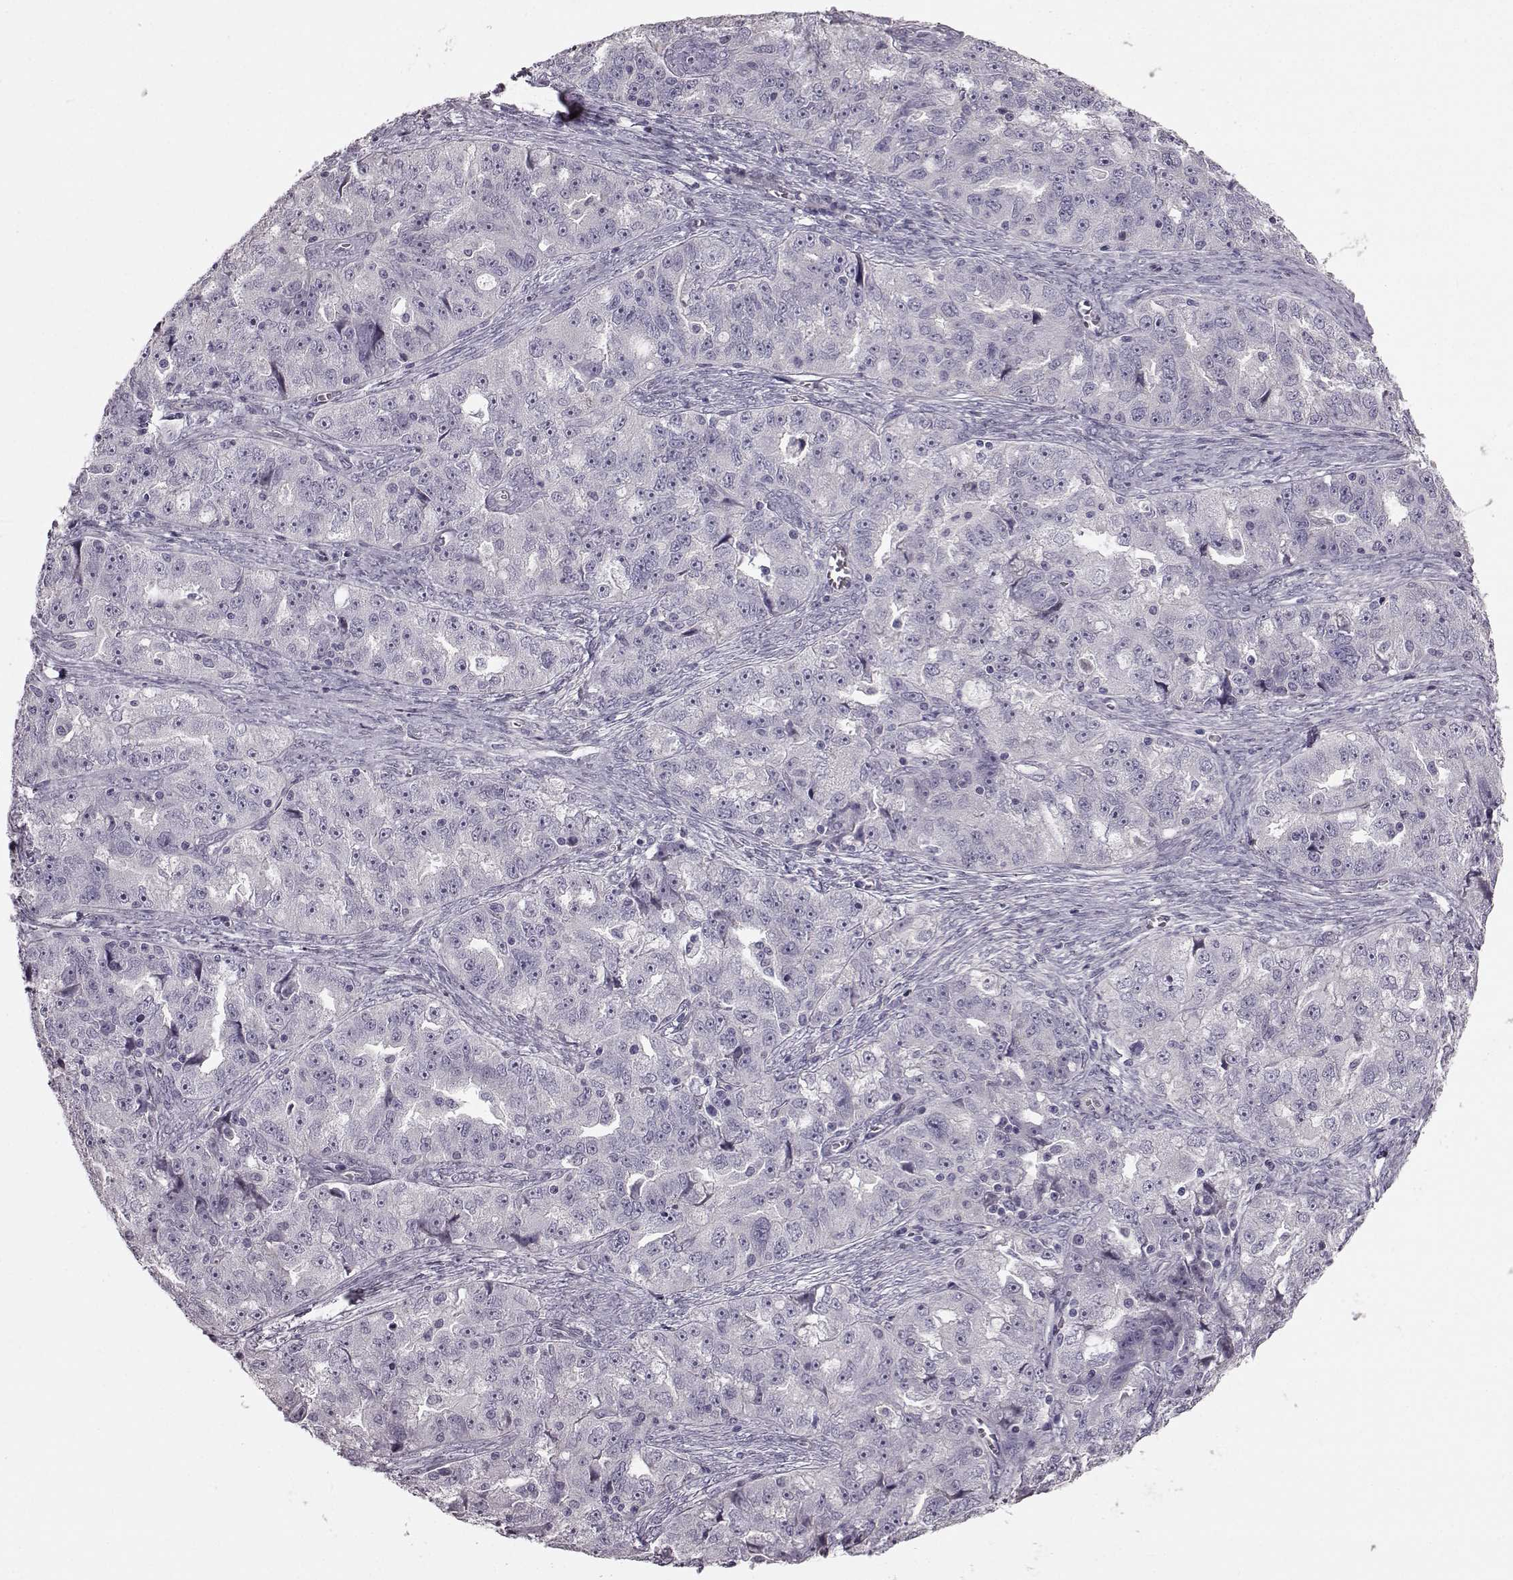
{"staining": {"intensity": "negative", "quantity": "none", "location": "none"}, "tissue": "ovarian cancer", "cell_type": "Tumor cells", "image_type": "cancer", "snomed": [{"axis": "morphology", "description": "Cystadenocarcinoma, serous, NOS"}, {"axis": "topography", "description": "Ovary"}], "caption": "Immunohistochemistry micrograph of neoplastic tissue: human ovarian cancer stained with DAB (3,3'-diaminobenzidine) exhibits no significant protein staining in tumor cells.", "gene": "TCHHL1", "patient": {"sex": "female", "age": 51}}